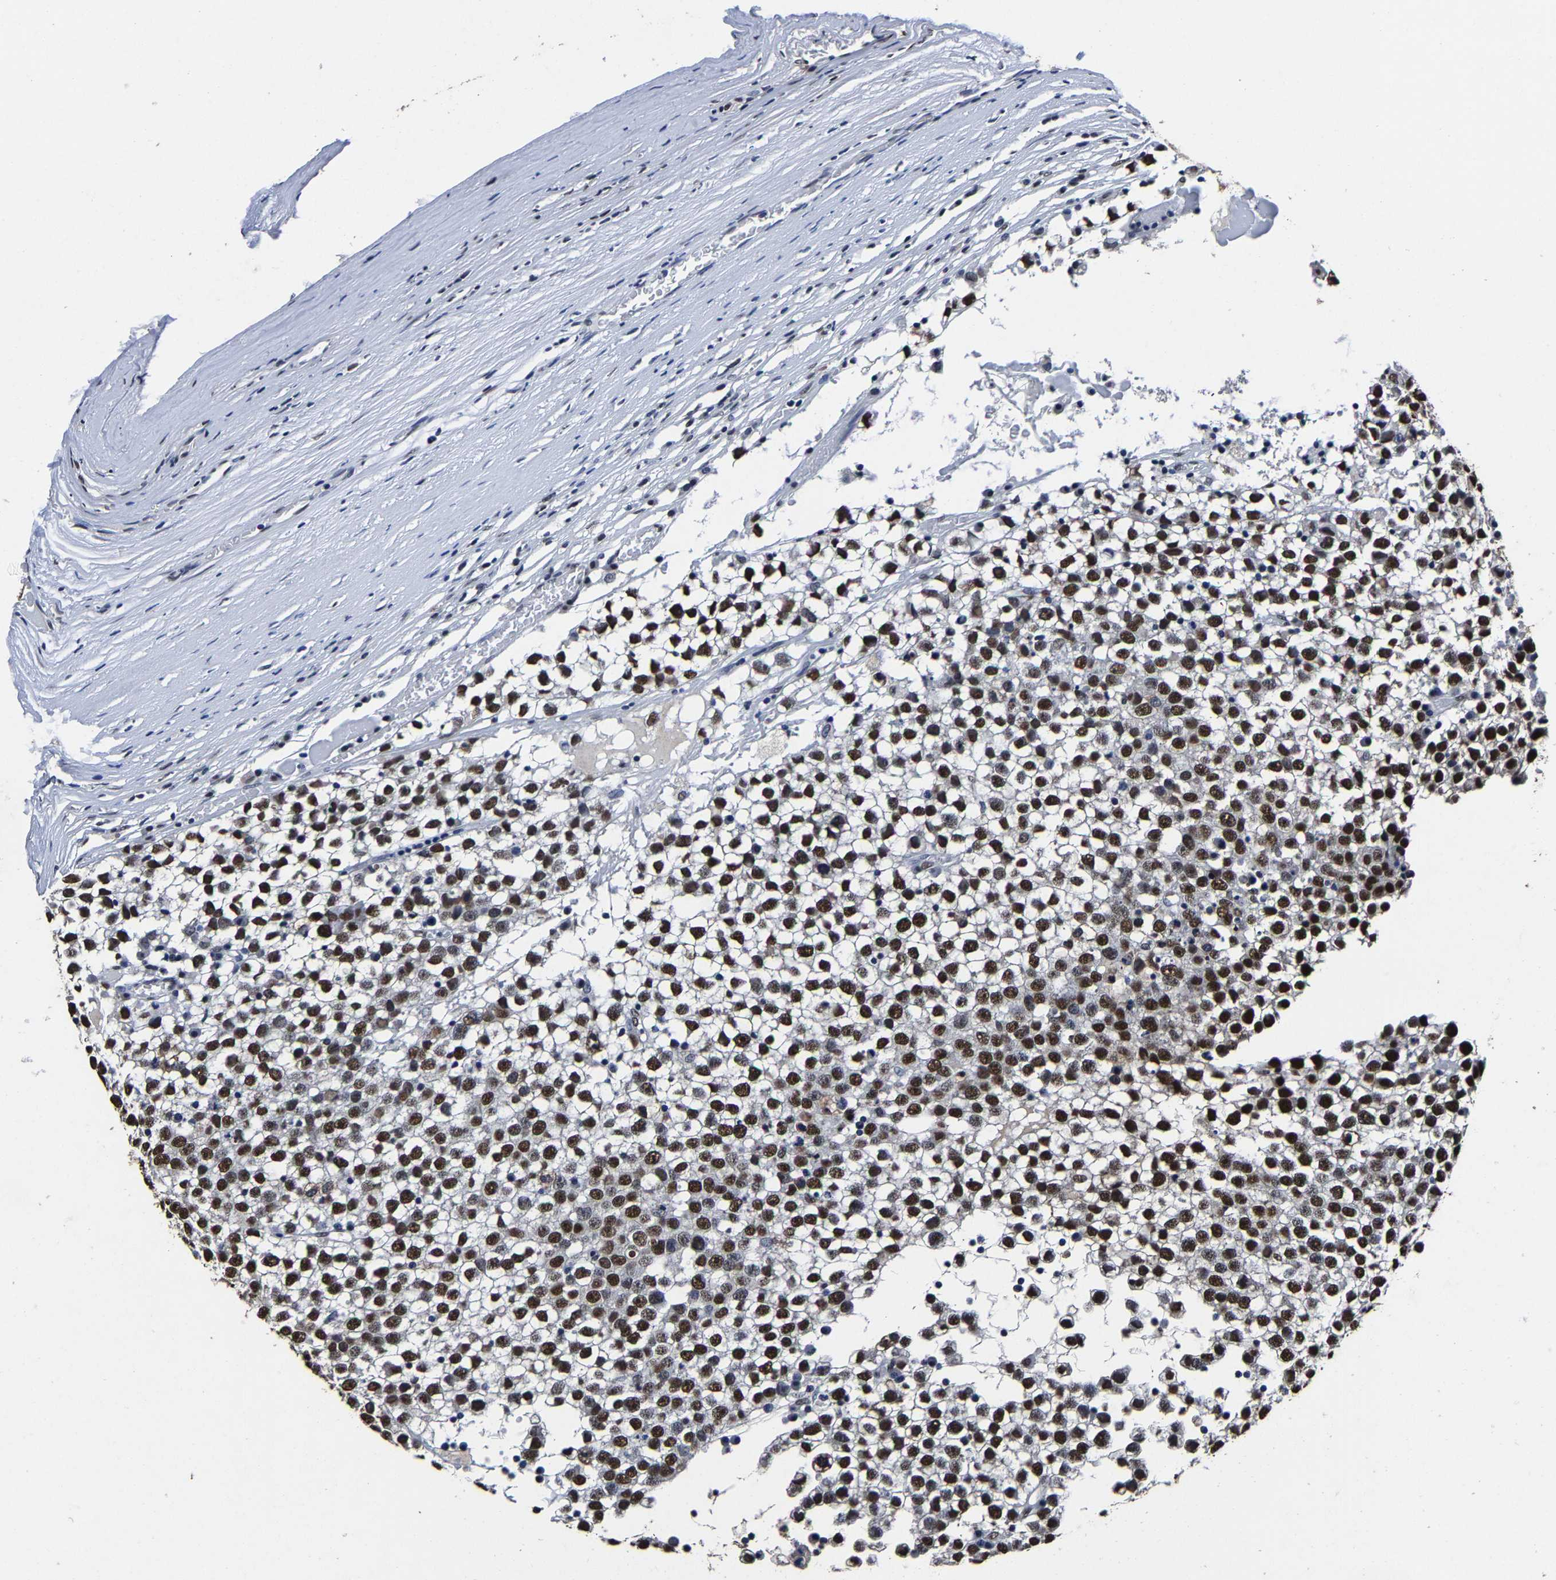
{"staining": {"intensity": "strong", "quantity": ">75%", "location": "nuclear"}, "tissue": "testis cancer", "cell_type": "Tumor cells", "image_type": "cancer", "snomed": [{"axis": "morphology", "description": "Seminoma, NOS"}, {"axis": "topography", "description": "Testis"}], "caption": "Immunohistochemistry (DAB) staining of testis seminoma exhibits strong nuclear protein staining in approximately >75% of tumor cells.", "gene": "RBM45", "patient": {"sex": "male", "age": 65}}